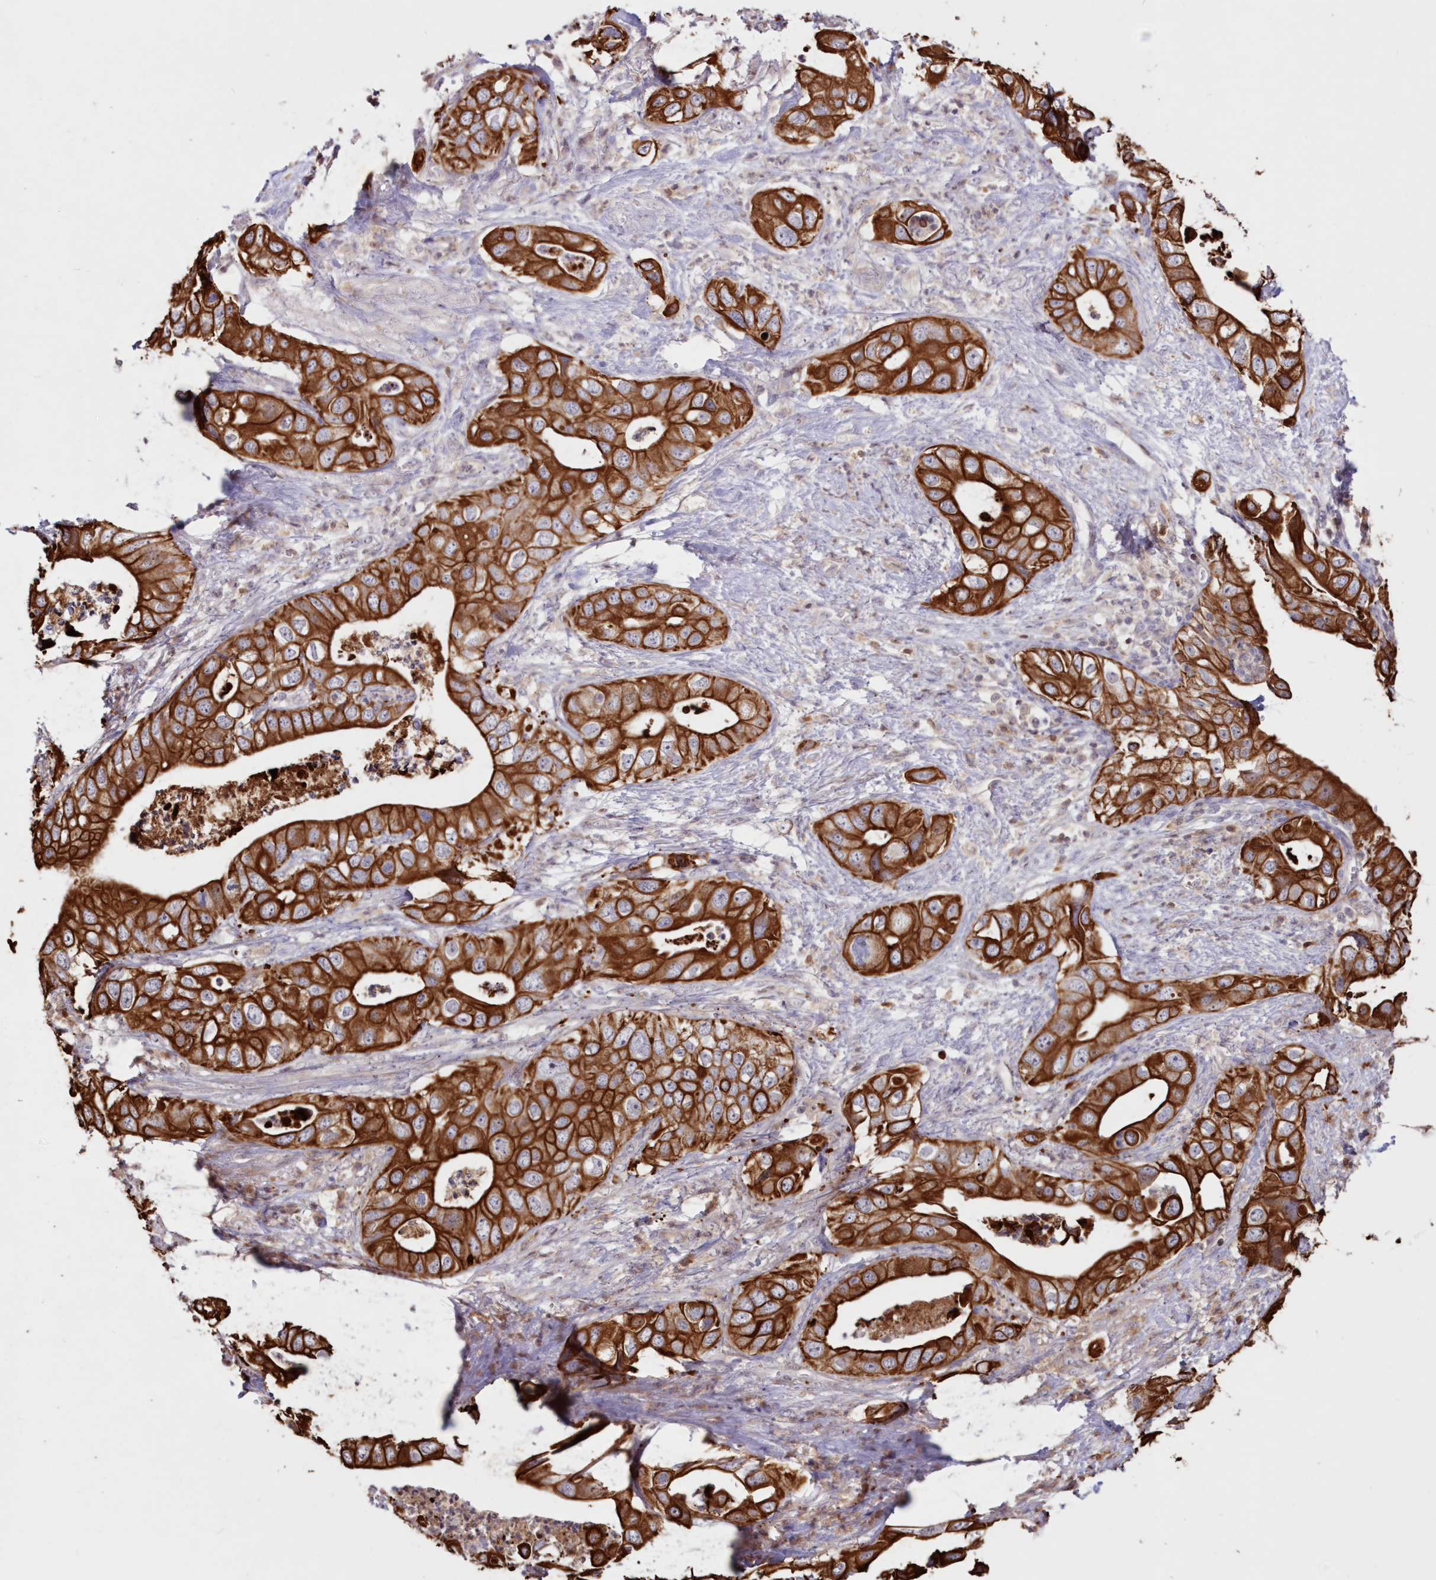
{"staining": {"intensity": "strong", "quantity": ">75%", "location": "cytoplasmic/membranous"}, "tissue": "pancreatic cancer", "cell_type": "Tumor cells", "image_type": "cancer", "snomed": [{"axis": "morphology", "description": "Adenocarcinoma, NOS"}, {"axis": "topography", "description": "Pancreas"}], "caption": "The immunohistochemical stain highlights strong cytoplasmic/membranous positivity in tumor cells of pancreatic cancer tissue. (DAB IHC with brightfield microscopy, high magnification).", "gene": "SNED1", "patient": {"sex": "female", "age": 78}}